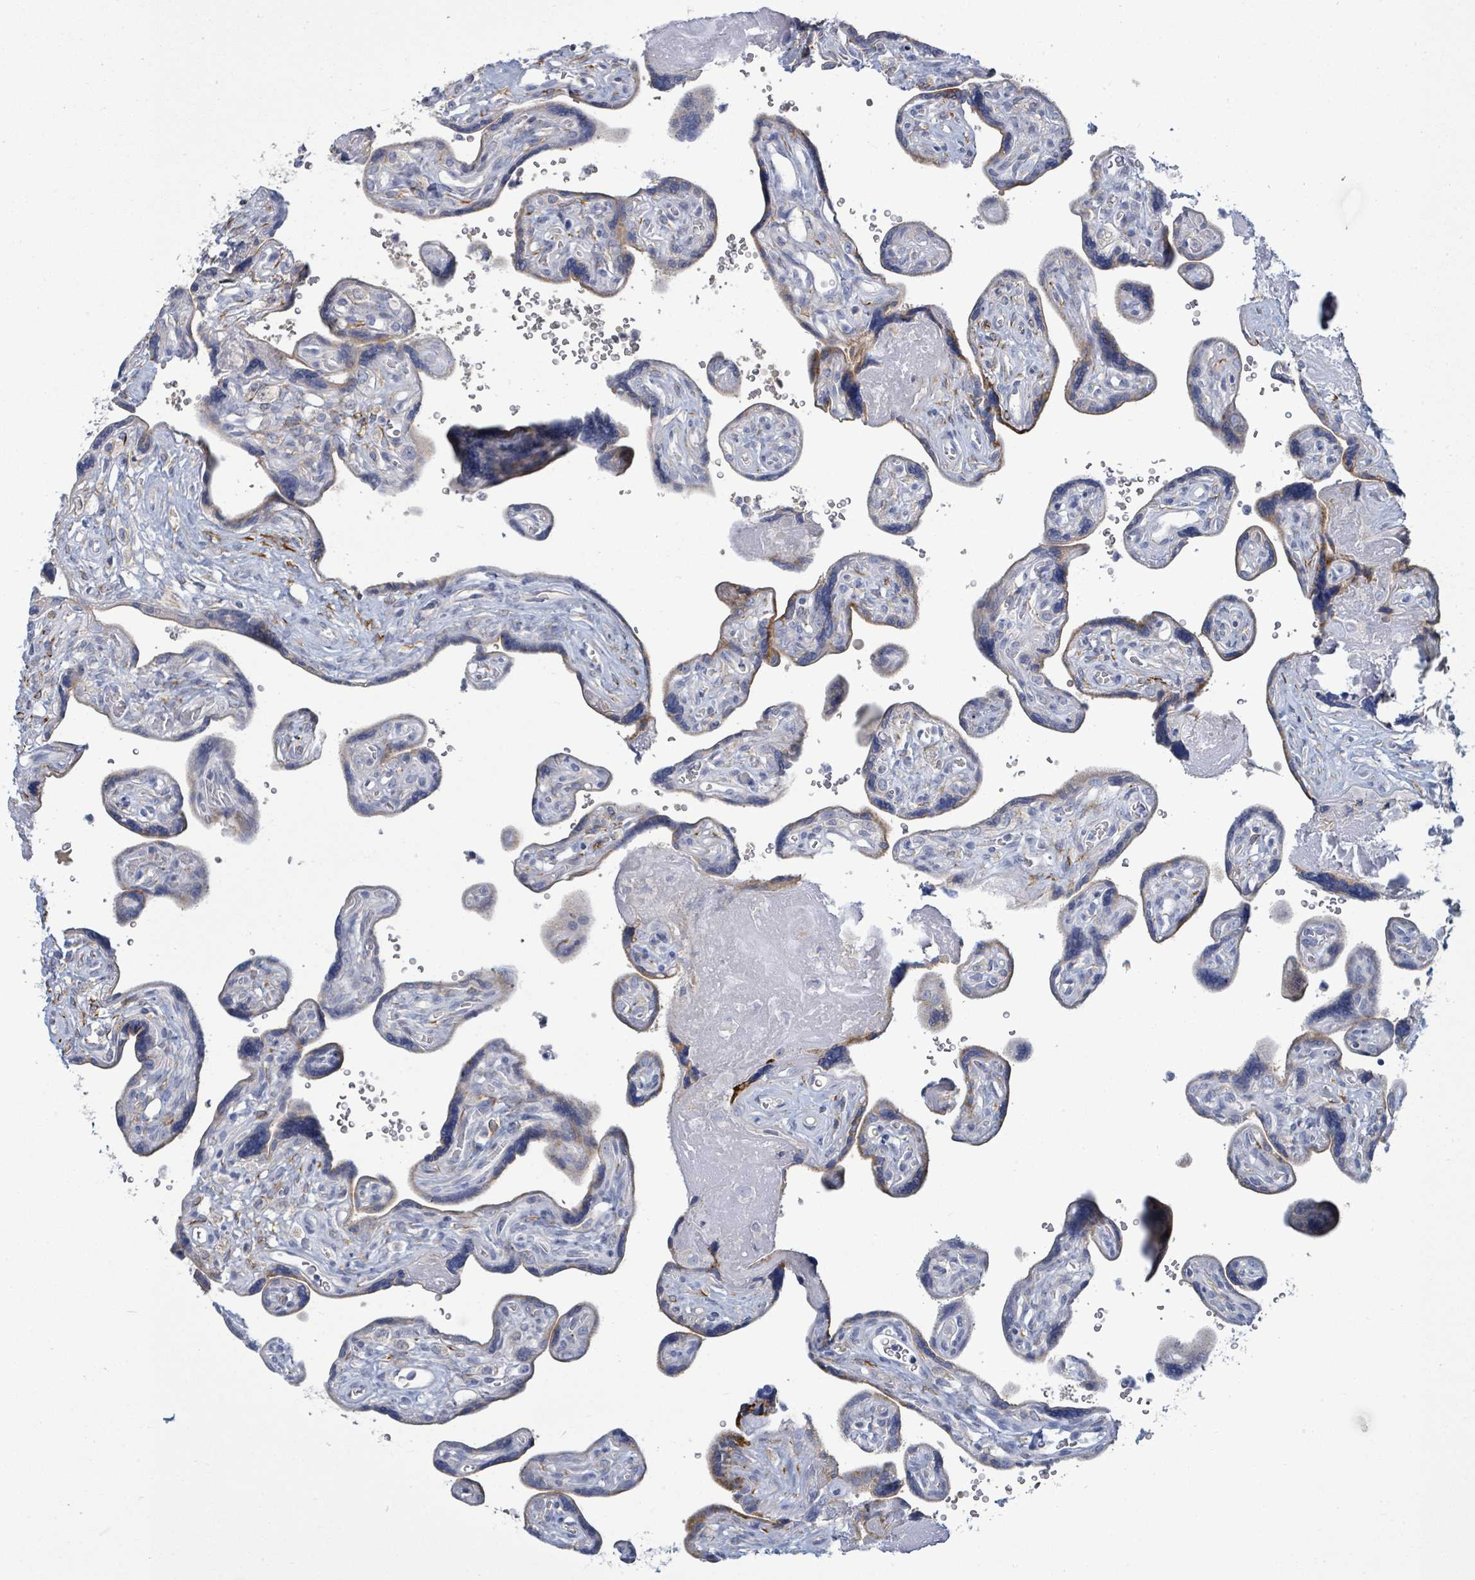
{"staining": {"intensity": "moderate", "quantity": "<25%", "location": "cytoplasmic/membranous"}, "tissue": "placenta", "cell_type": "Trophoblastic cells", "image_type": "normal", "snomed": [{"axis": "morphology", "description": "Normal tissue, NOS"}, {"axis": "topography", "description": "Placenta"}], "caption": "A histopathology image showing moderate cytoplasmic/membranous staining in approximately <25% of trophoblastic cells in unremarkable placenta, as visualized by brown immunohistochemical staining.", "gene": "SIRPB1", "patient": {"sex": "female", "age": 39}}